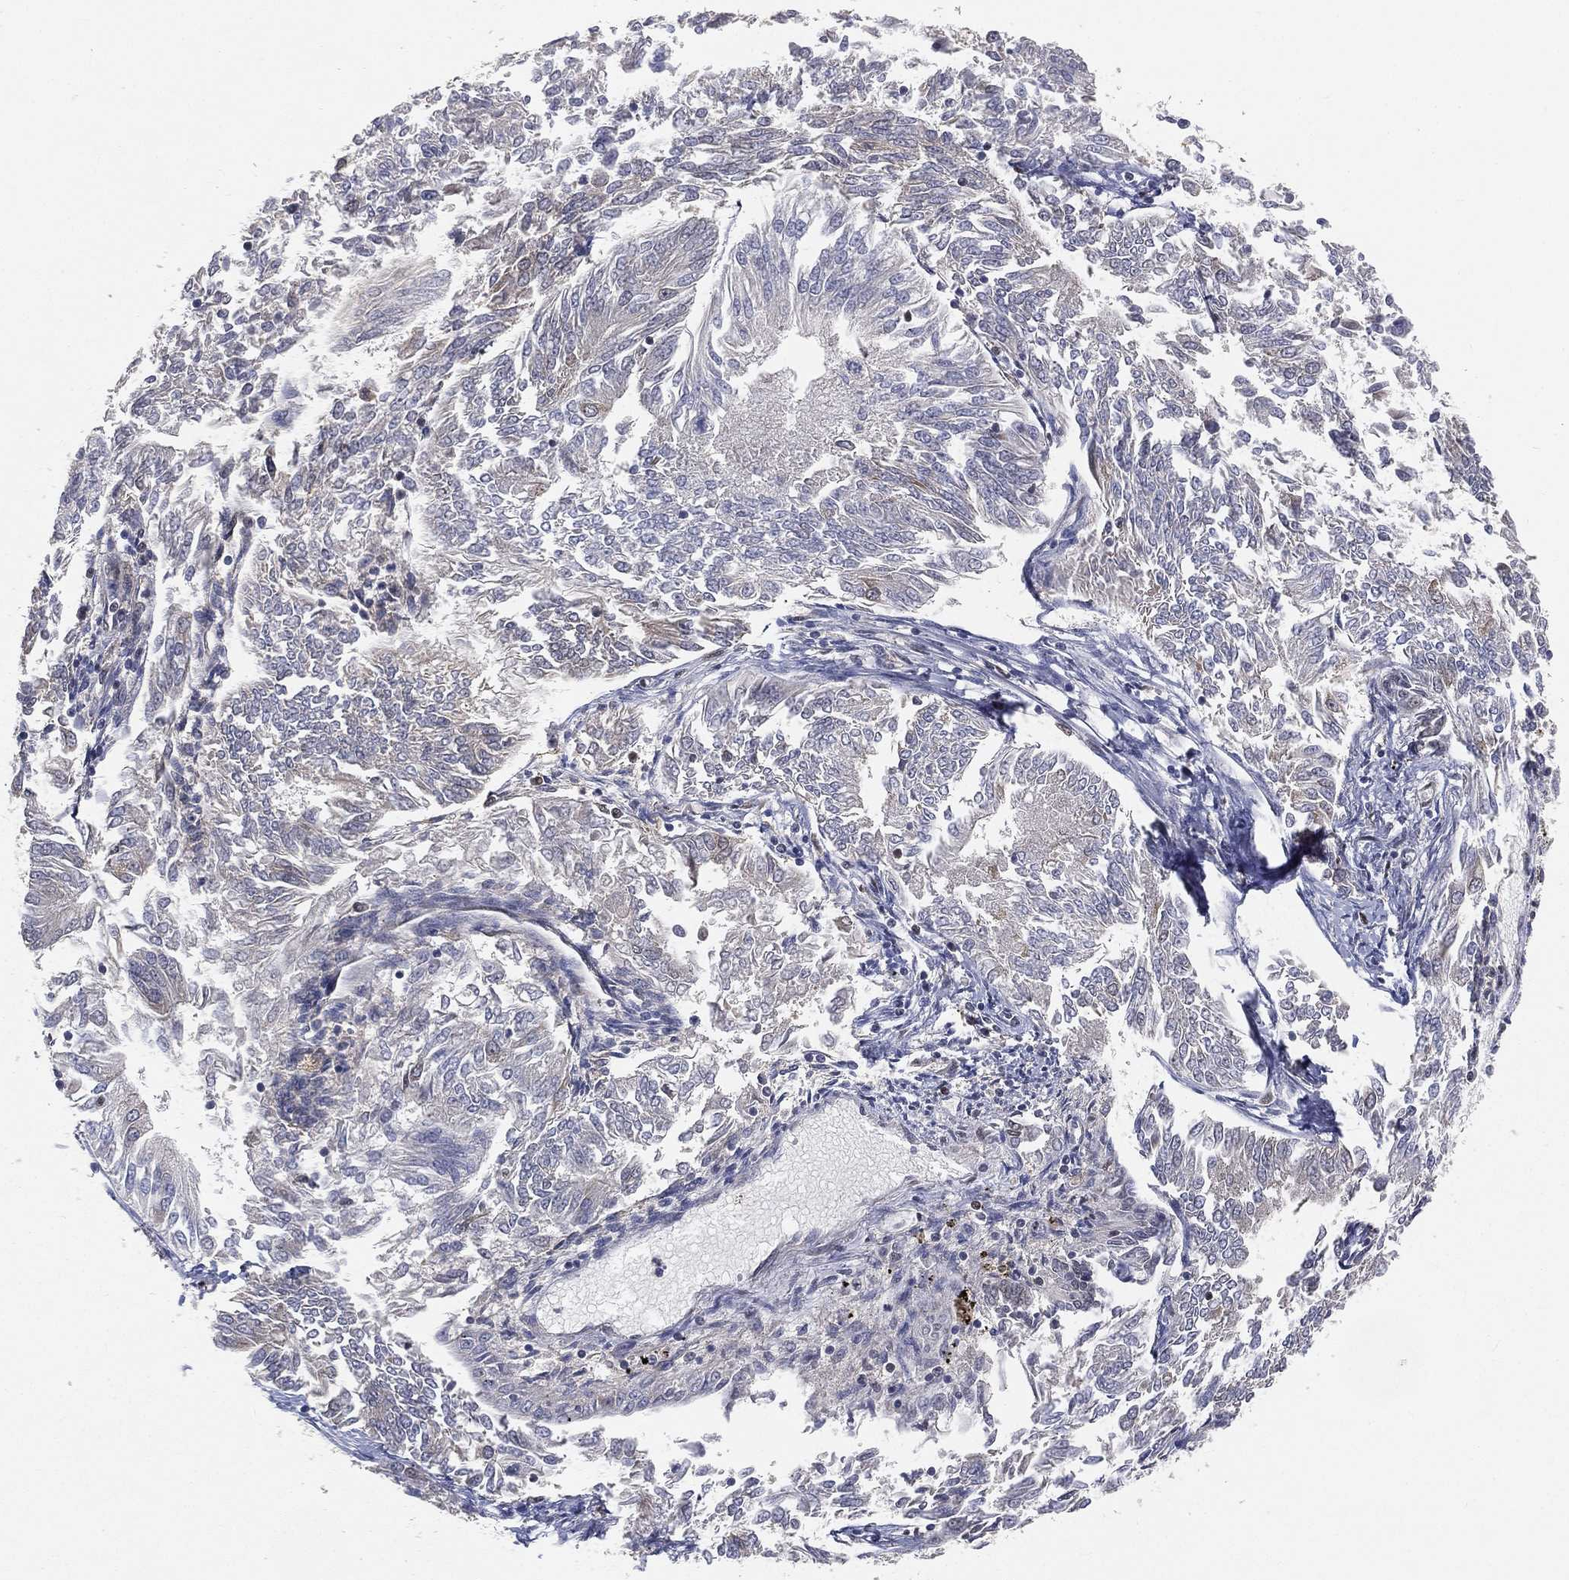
{"staining": {"intensity": "negative", "quantity": "none", "location": "none"}, "tissue": "endometrial cancer", "cell_type": "Tumor cells", "image_type": "cancer", "snomed": [{"axis": "morphology", "description": "Adenocarcinoma, NOS"}, {"axis": "topography", "description": "Endometrium"}], "caption": "IHC micrograph of endometrial cancer stained for a protein (brown), which exhibits no positivity in tumor cells.", "gene": "CRTC3", "patient": {"sex": "female", "age": 58}}